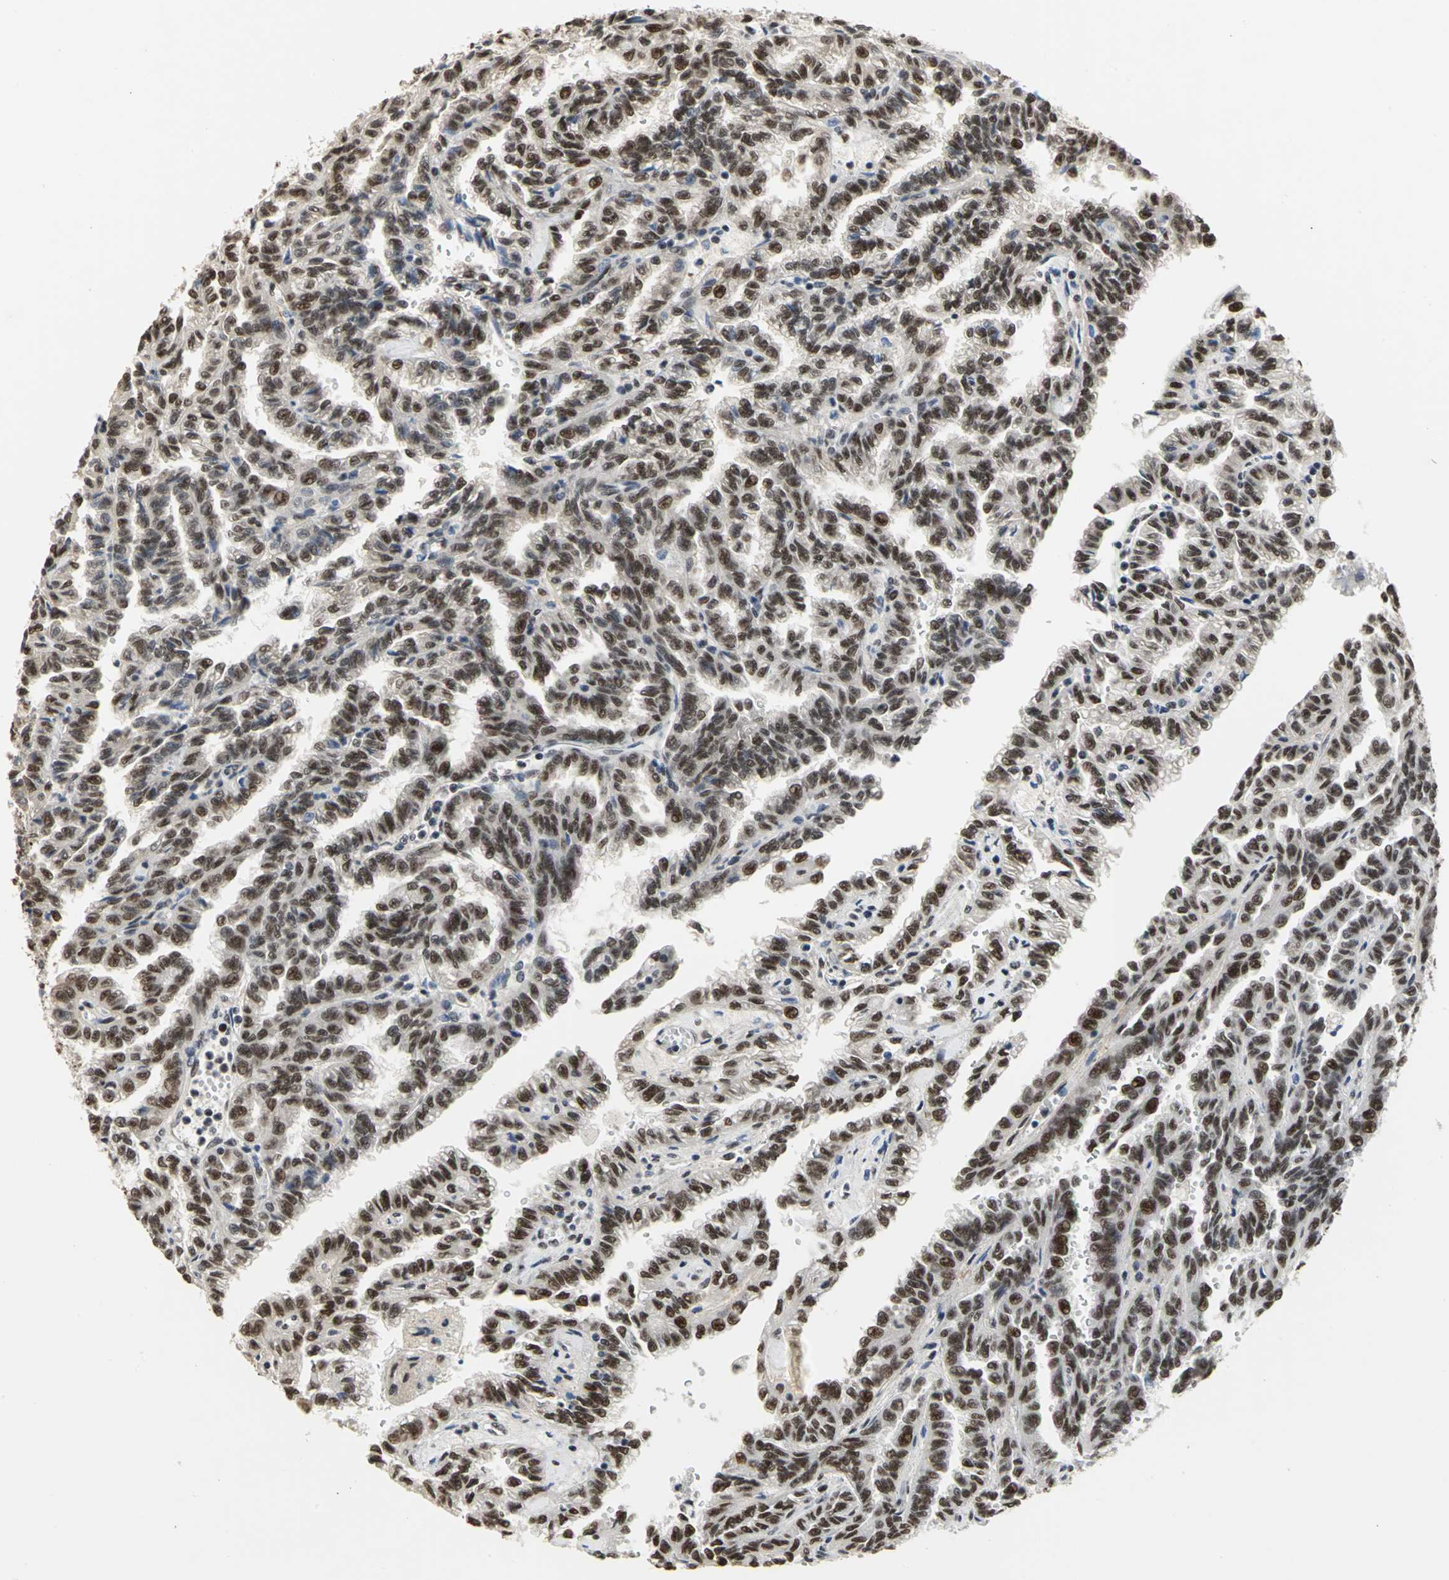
{"staining": {"intensity": "strong", "quantity": ">75%", "location": "nuclear"}, "tissue": "renal cancer", "cell_type": "Tumor cells", "image_type": "cancer", "snomed": [{"axis": "morphology", "description": "Inflammation, NOS"}, {"axis": "morphology", "description": "Adenocarcinoma, NOS"}, {"axis": "topography", "description": "Kidney"}], "caption": "IHC (DAB) staining of renal adenocarcinoma demonstrates strong nuclear protein expression in approximately >75% of tumor cells.", "gene": "CCDC88C", "patient": {"sex": "male", "age": 68}}